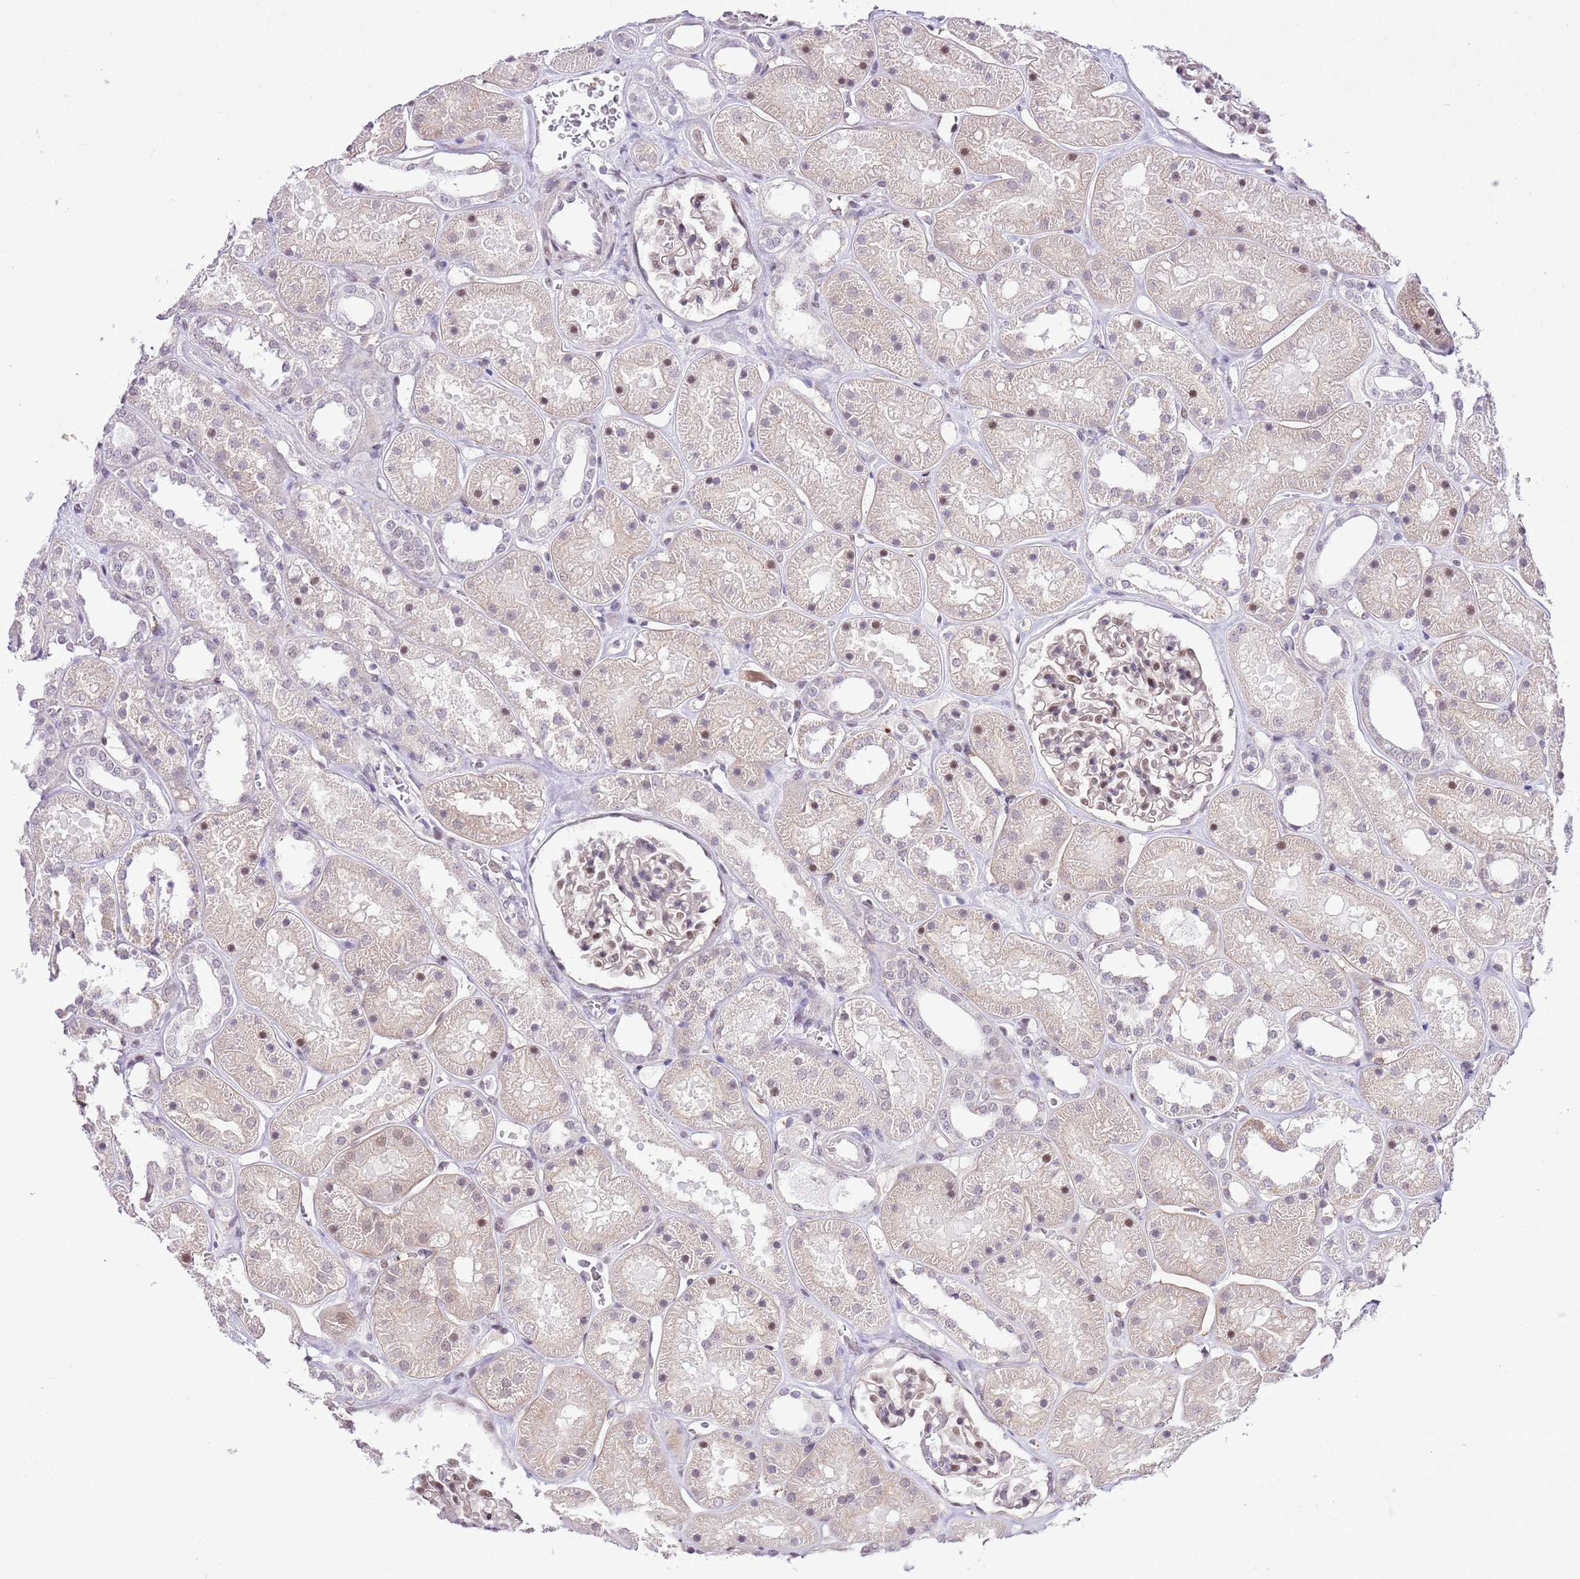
{"staining": {"intensity": "moderate", "quantity": "<25%", "location": "nuclear"}, "tissue": "kidney", "cell_type": "Cells in glomeruli", "image_type": "normal", "snomed": [{"axis": "morphology", "description": "Normal tissue, NOS"}, {"axis": "topography", "description": "Kidney"}], "caption": "Cells in glomeruli reveal moderate nuclear staining in about <25% of cells in normal kidney.", "gene": "NACC2", "patient": {"sex": "female", "age": 41}}